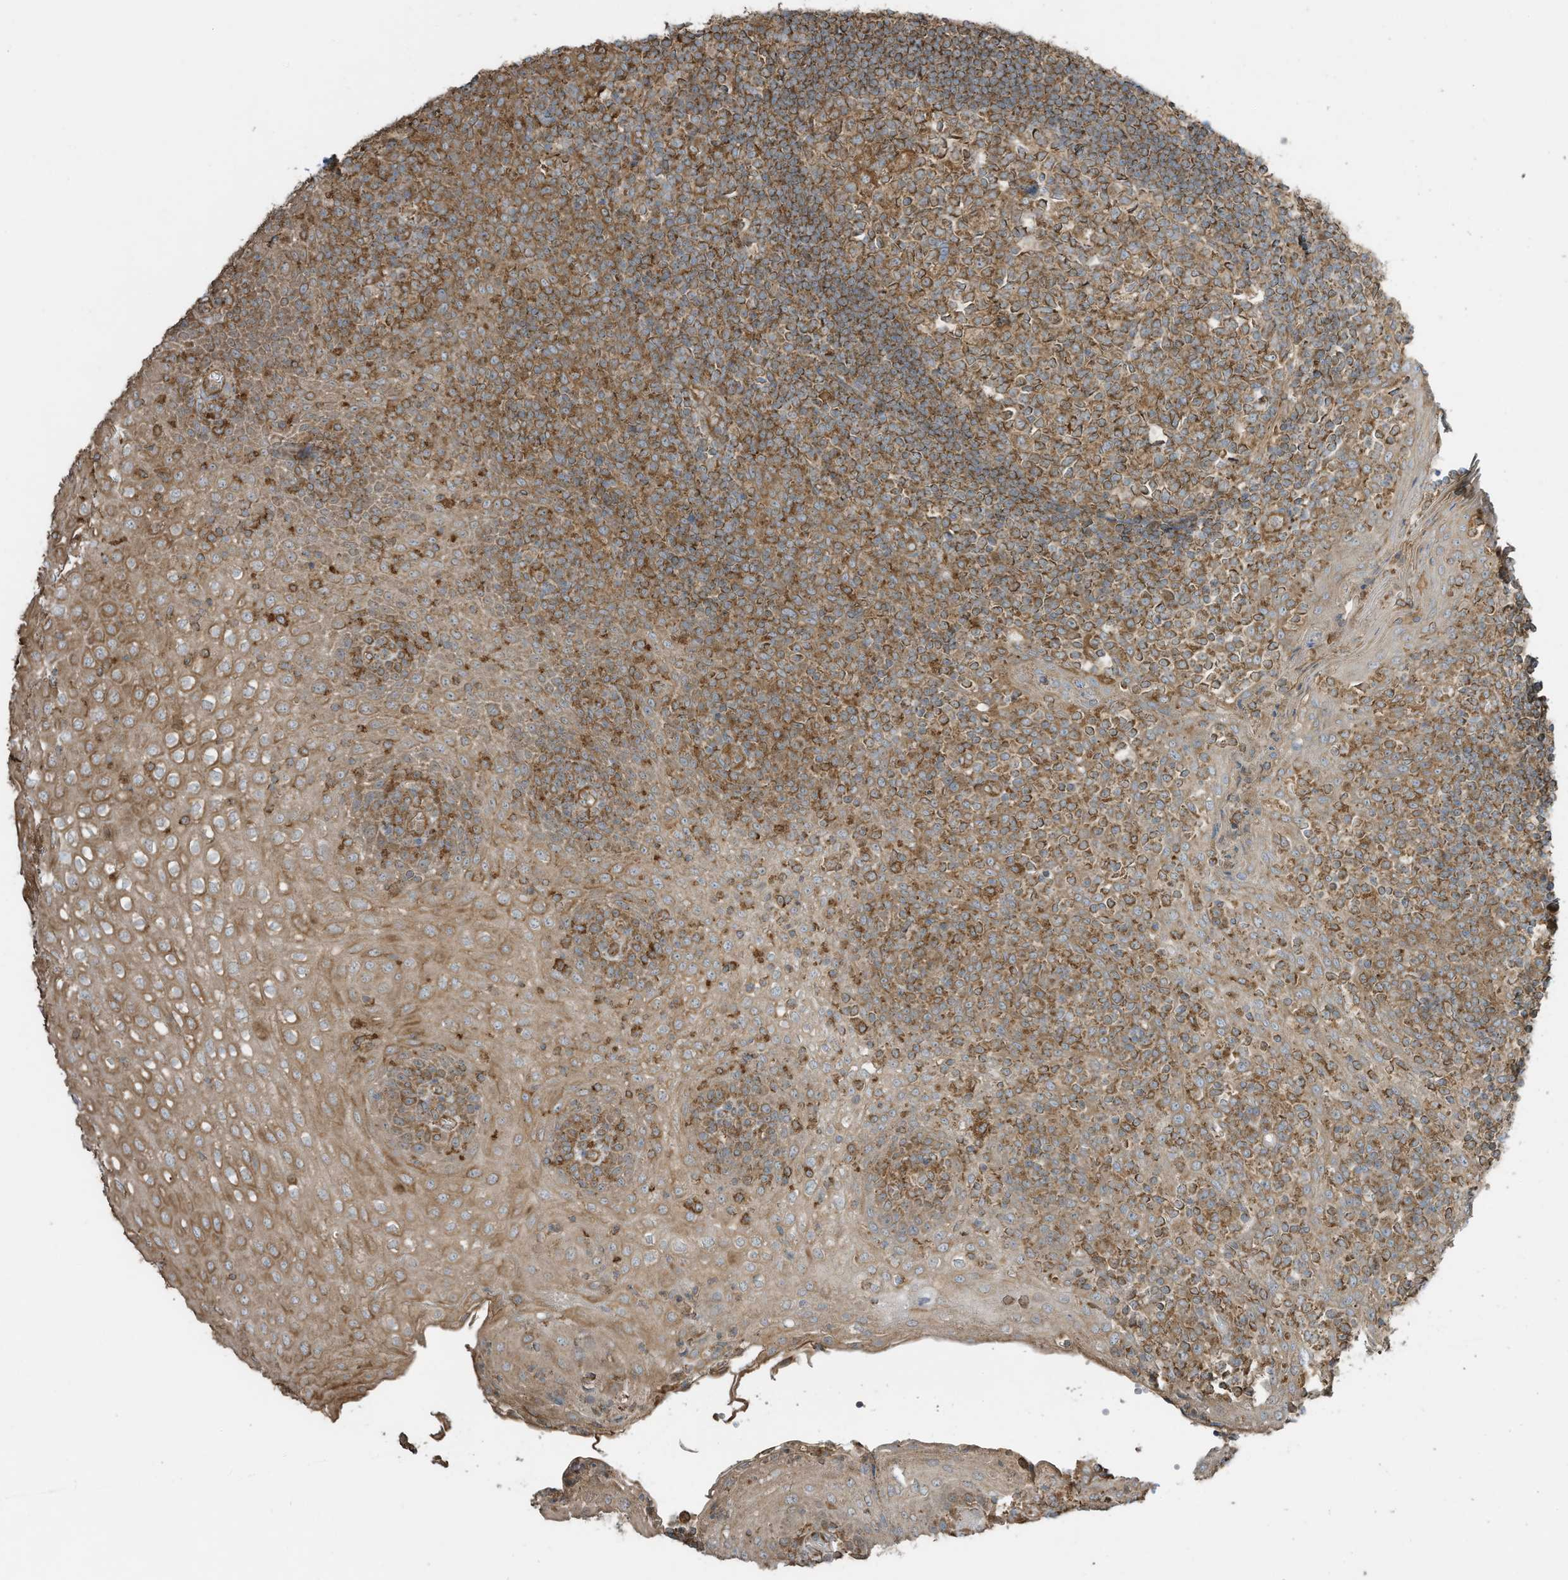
{"staining": {"intensity": "moderate", "quantity": ">75%", "location": "cytoplasmic/membranous"}, "tissue": "tonsil", "cell_type": "Germinal center cells", "image_type": "normal", "snomed": [{"axis": "morphology", "description": "Normal tissue, NOS"}, {"axis": "topography", "description": "Tonsil"}], "caption": "Human tonsil stained for a protein (brown) shows moderate cytoplasmic/membranous positive expression in about >75% of germinal center cells.", "gene": "CGAS", "patient": {"sex": "female", "age": 19}}